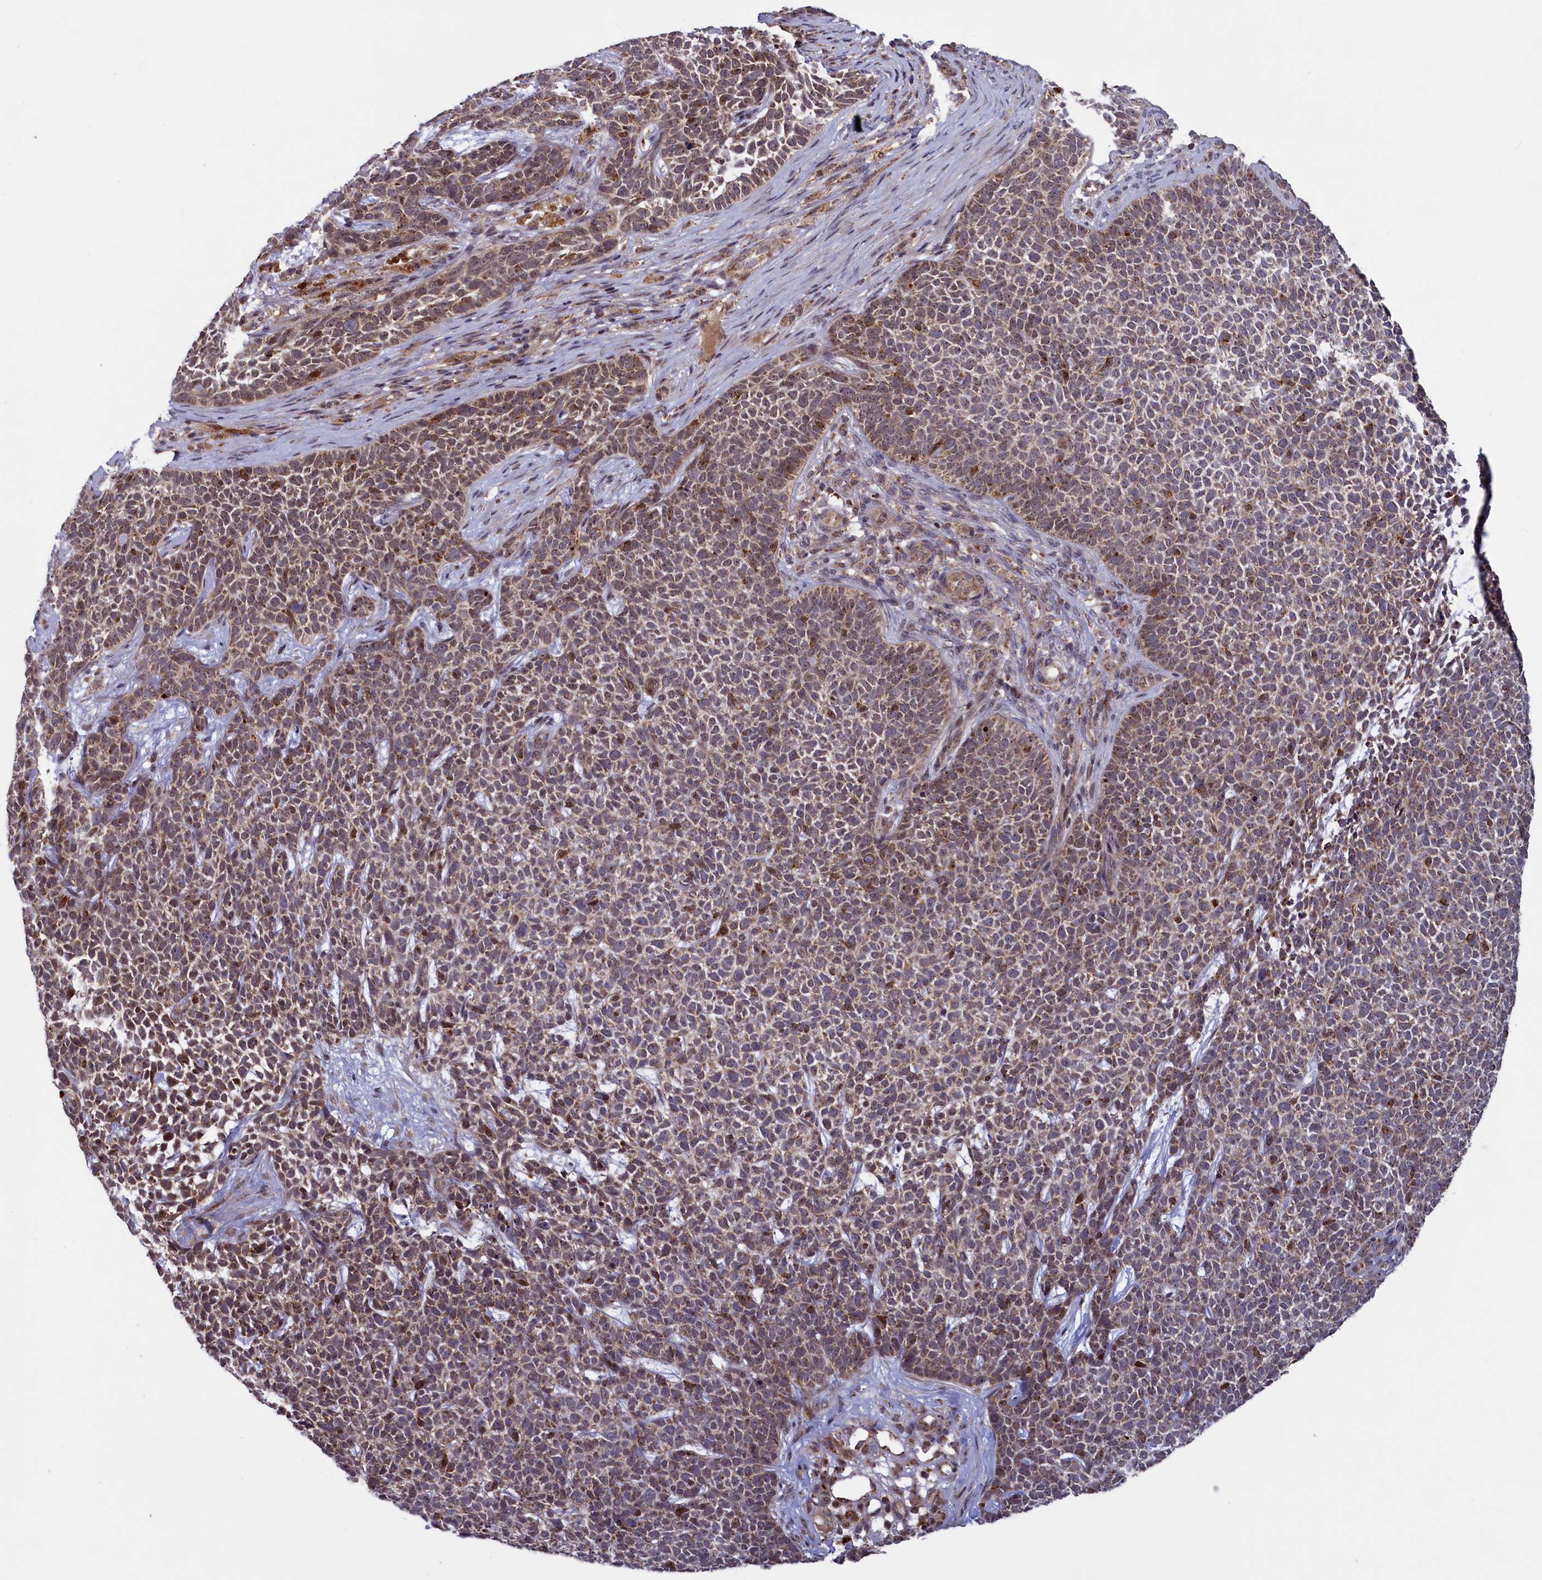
{"staining": {"intensity": "moderate", "quantity": ">75%", "location": "cytoplasmic/membranous"}, "tissue": "skin cancer", "cell_type": "Tumor cells", "image_type": "cancer", "snomed": [{"axis": "morphology", "description": "Basal cell carcinoma"}, {"axis": "topography", "description": "Skin"}], "caption": "Immunohistochemical staining of basal cell carcinoma (skin) reveals medium levels of moderate cytoplasmic/membranous staining in approximately >75% of tumor cells.", "gene": "DUS3L", "patient": {"sex": "female", "age": 84}}